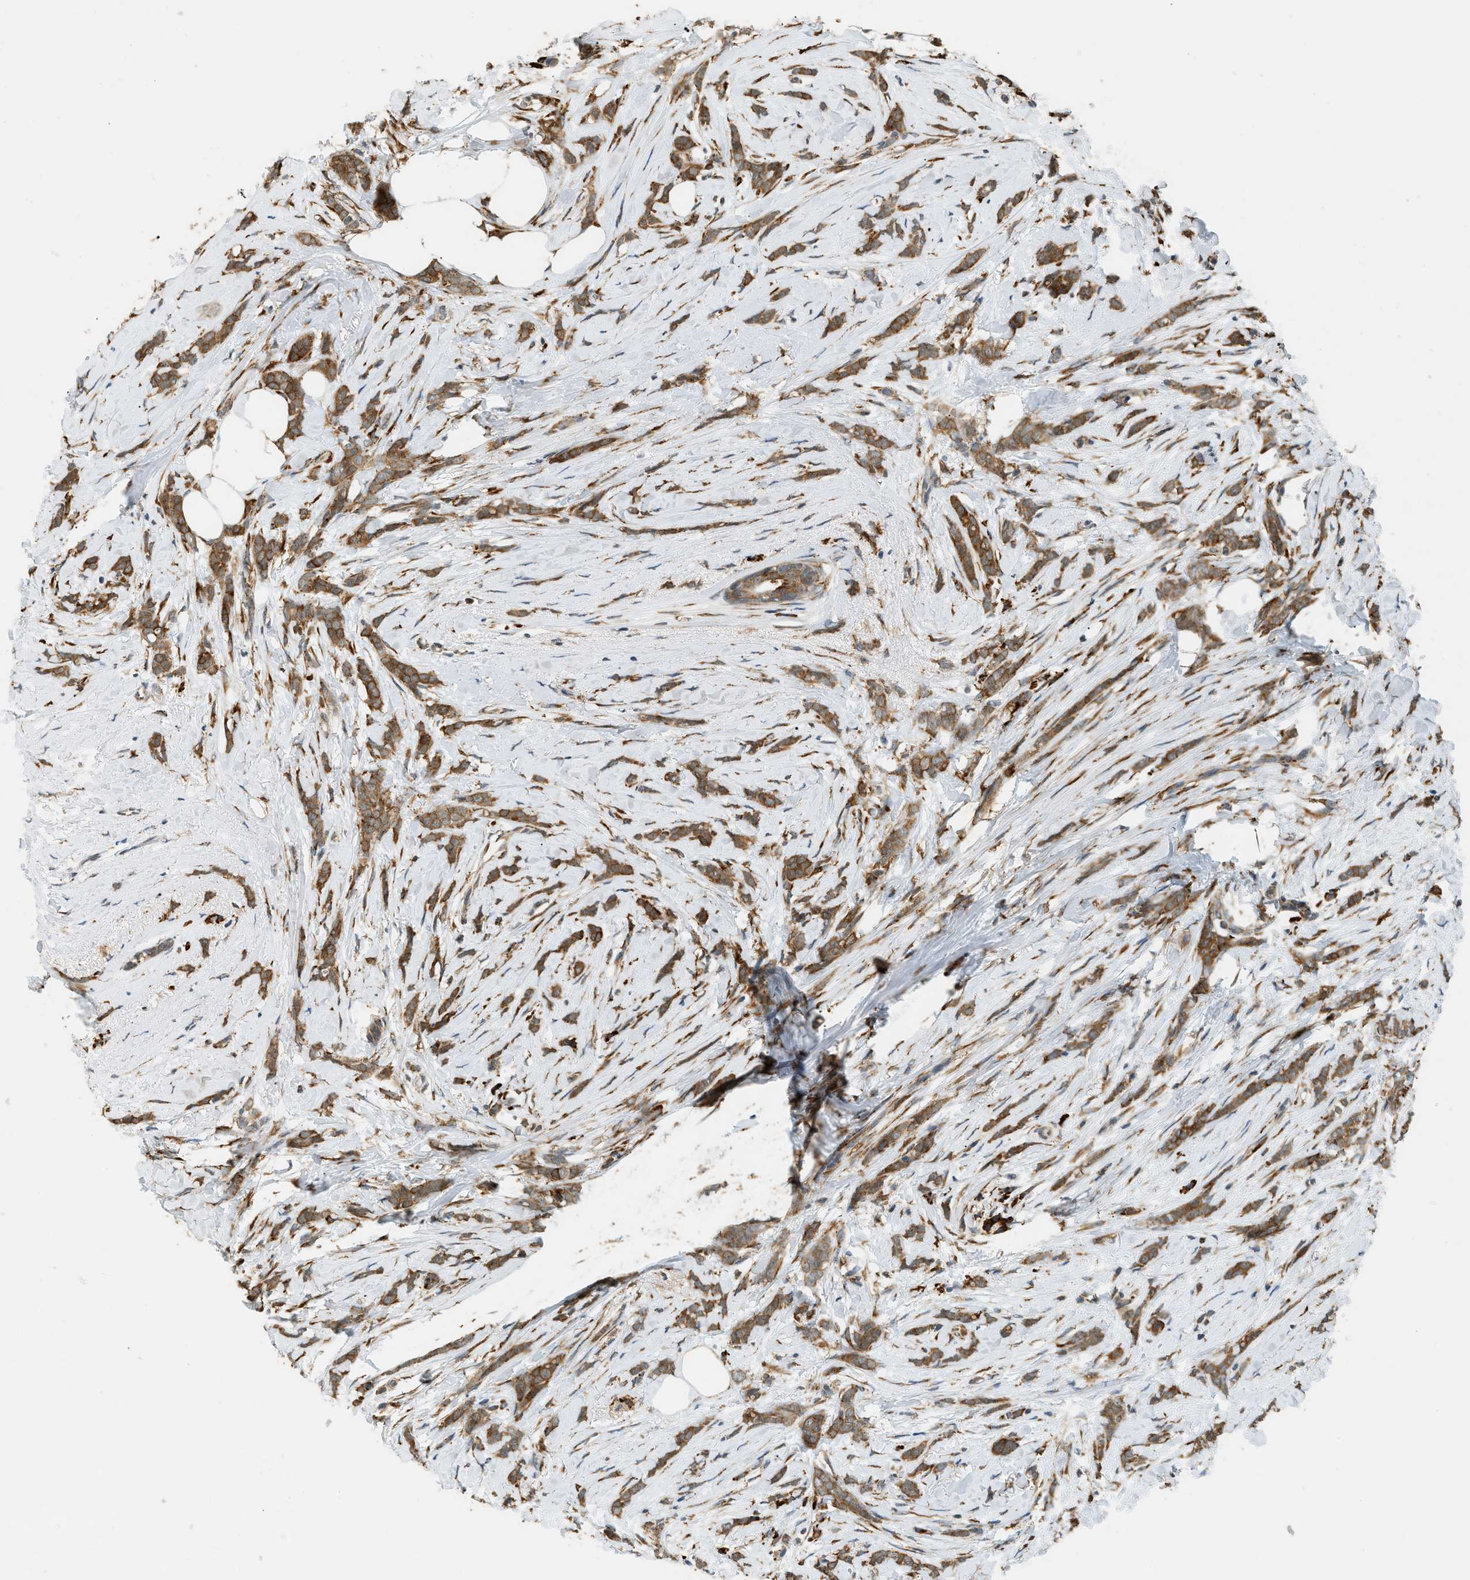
{"staining": {"intensity": "strong", "quantity": ">75%", "location": "cytoplasmic/membranous"}, "tissue": "breast cancer", "cell_type": "Tumor cells", "image_type": "cancer", "snomed": [{"axis": "morphology", "description": "Lobular carcinoma, in situ"}, {"axis": "morphology", "description": "Lobular carcinoma"}, {"axis": "topography", "description": "Breast"}], "caption": "The immunohistochemical stain highlights strong cytoplasmic/membranous expression in tumor cells of breast cancer tissue.", "gene": "SEMA4D", "patient": {"sex": "female", "age": 41}}